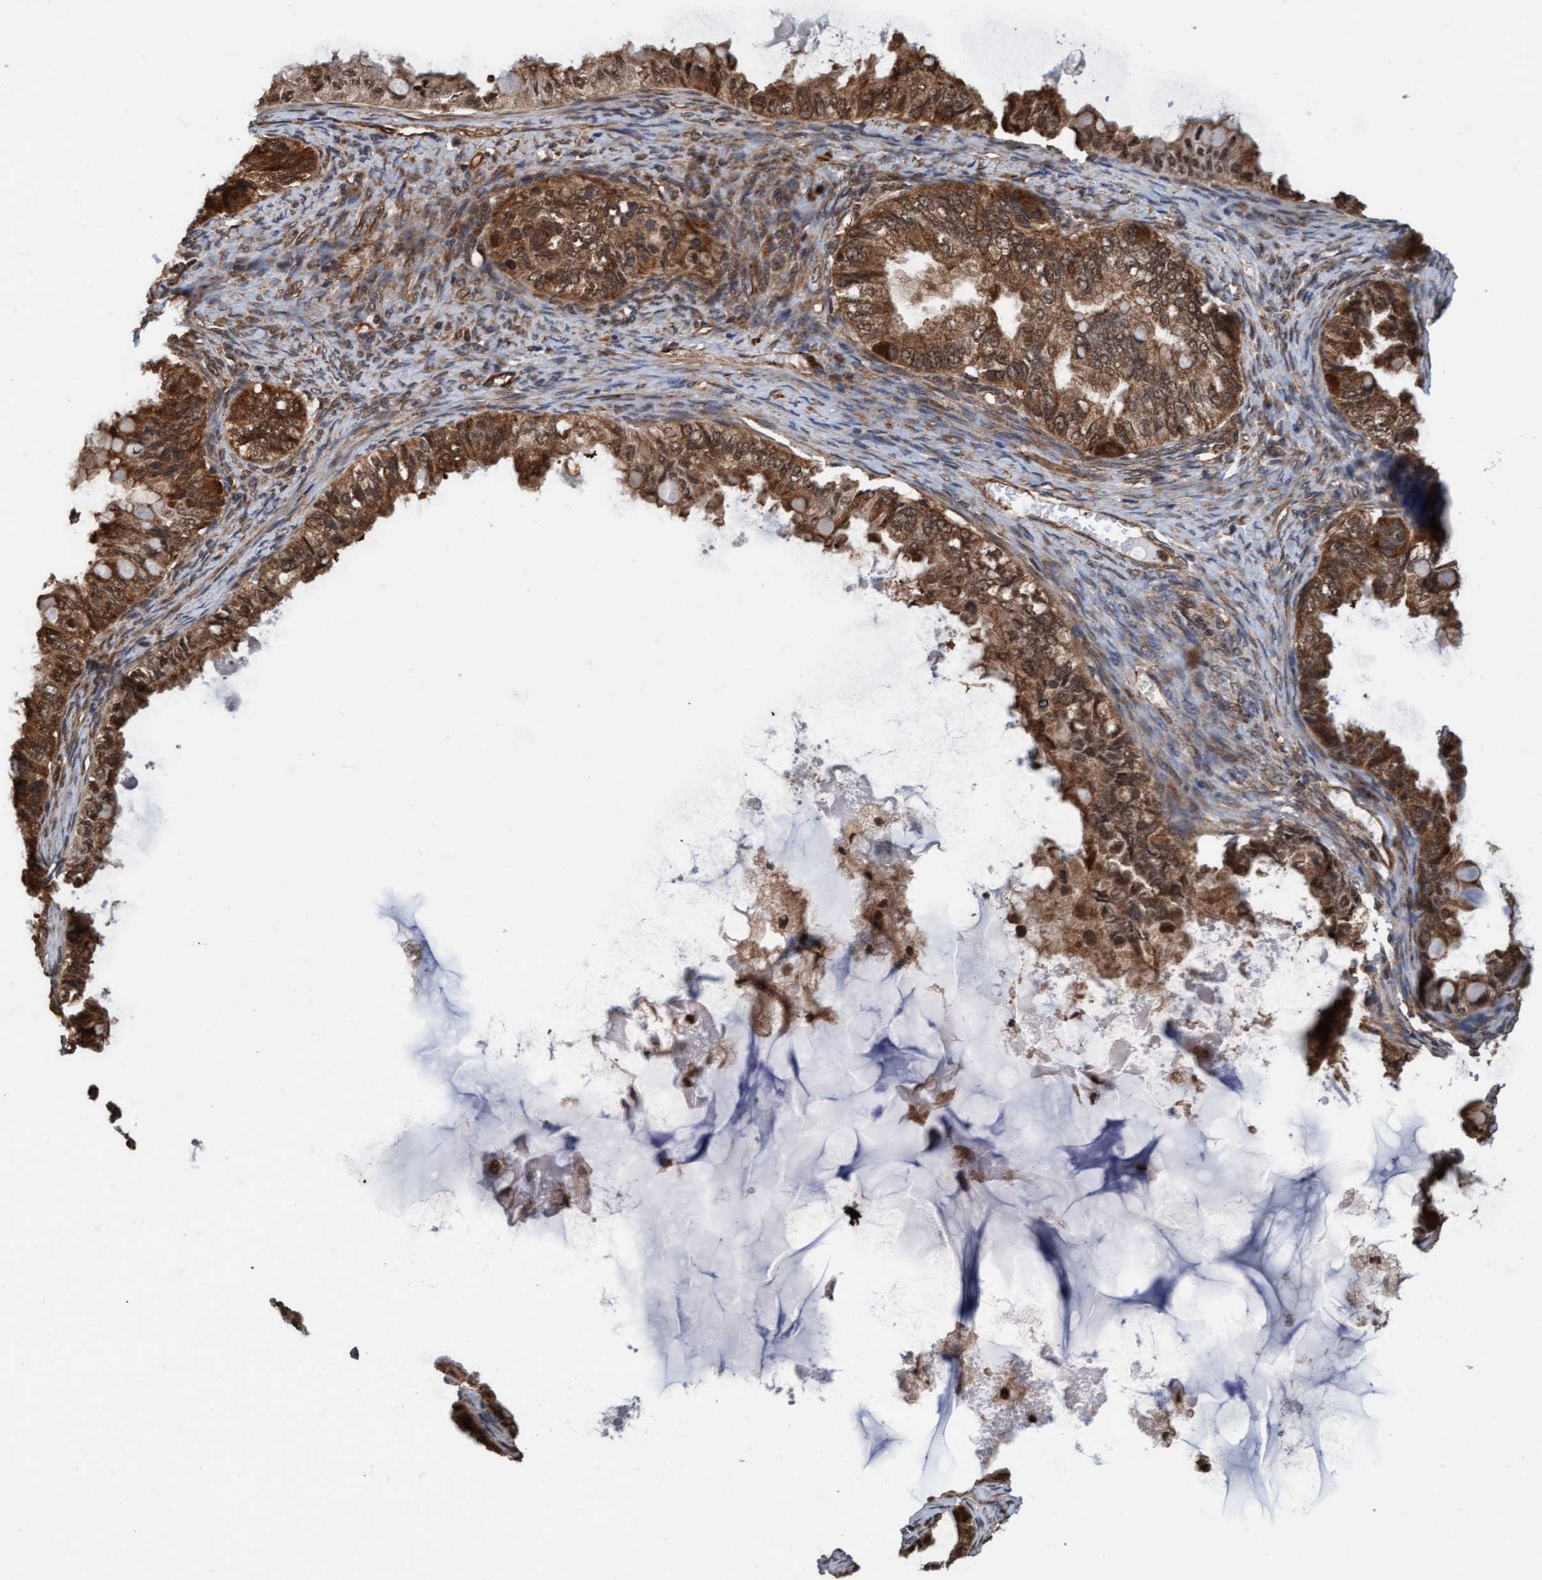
{"staining": {"intensity": "moderate", "quantity": ">75%", "location": "cytoplasmic/membranous,nuclear"}, "tissue": "ovarian cancer", "cell_type": "Tumor cells", "image_type": "cancer", "snomed": [{"axis": "morphology", "description": "Cystadenocarcinoma, mucinous, NOS"}, {"axis": "topography", "description": "Ovary"}], "caption": "Human mucinous cystadenocarcinoma (ovarian) stained with a protein marker reveals moderate staining in tumor cells.", "gene": "STXBP4", "patient": {"sex": "female", "age": 80}}